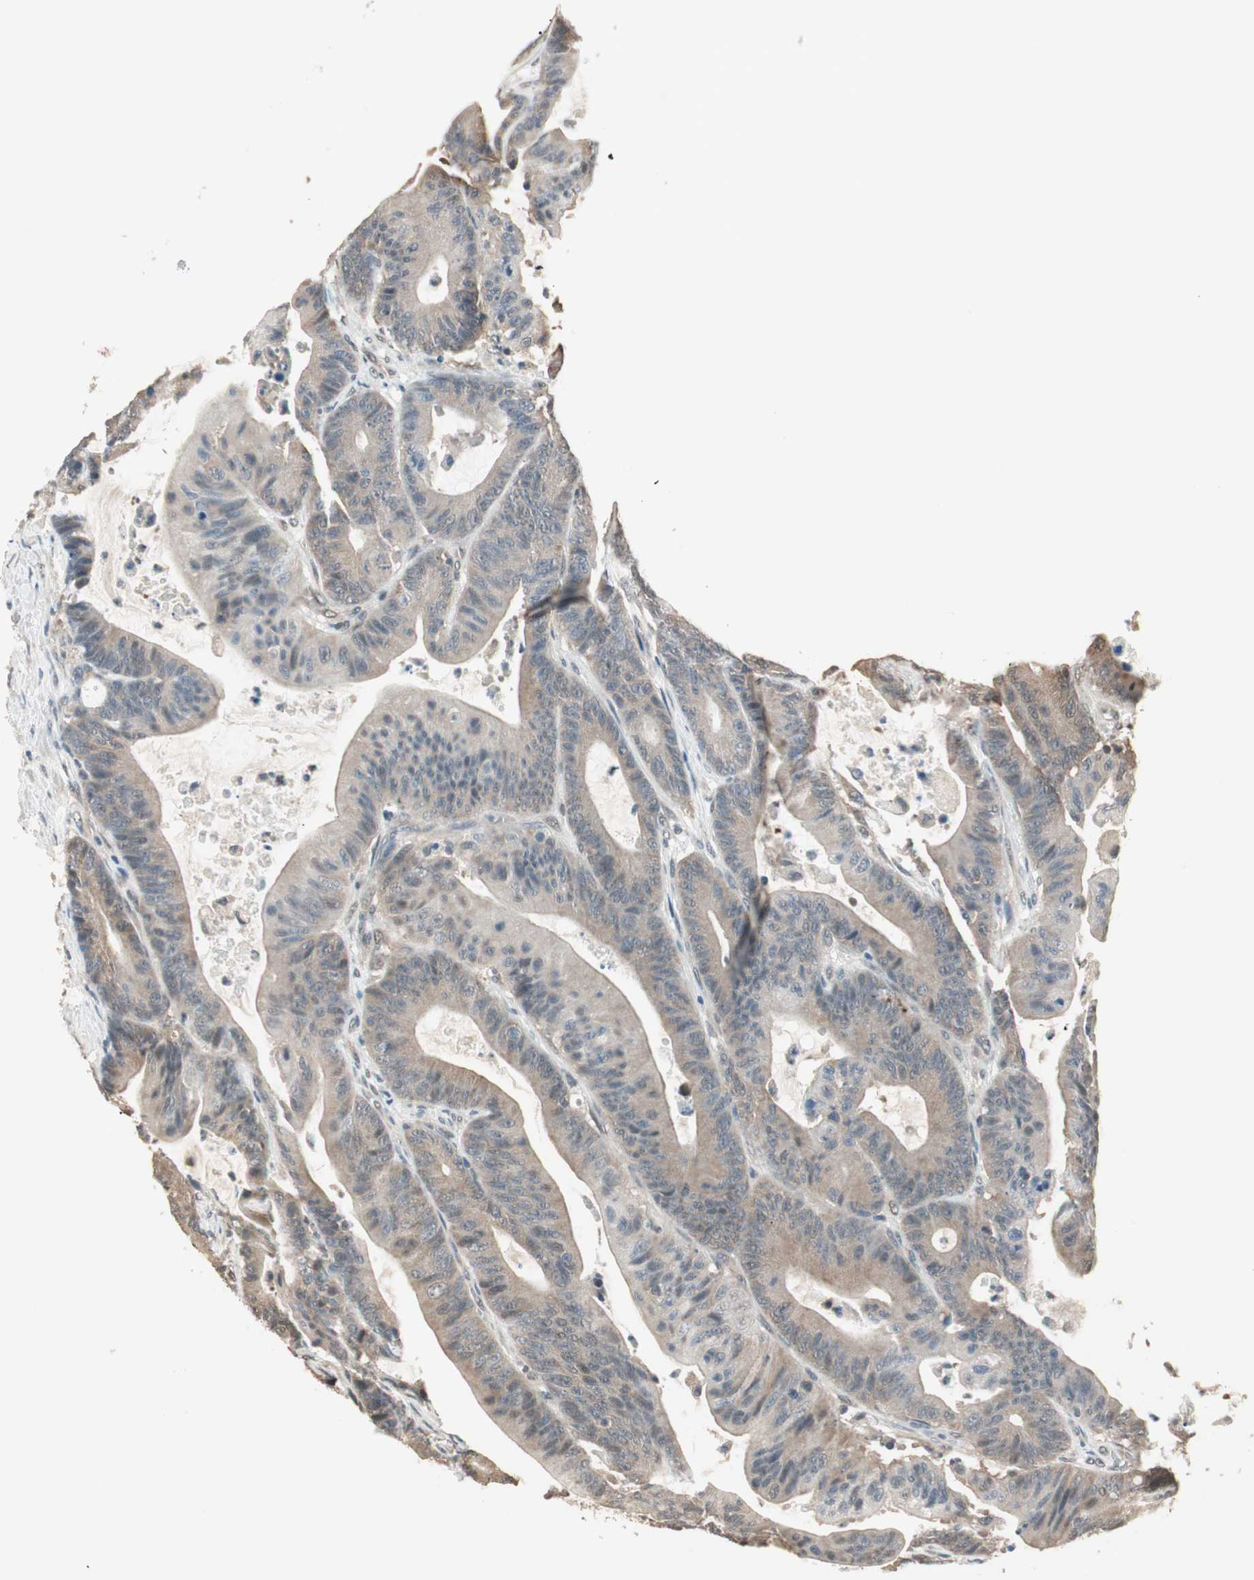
{"staining": {"intensity": "weak", "quantity": "25%-75%", "location": "cytoplasmic/membranous"}, "tissue": "colorectal cancer", "cell_type": "Tumor cells", "image_type": "cancer", "snomed": [{"axis": "morphology", "description": "Adenocarcinoma, NOS"}, {"axis": "topography", "description": "Colon"}], "caption": "Immunohistochemistry (IHC) of colorectal adenocarcinoma reveals low levels of weak cytoplasmic/membranous staining in approximately 25%-75% of tumor cells.", "gene": "USP5", "patient": {"sex": "female", "age": 84}}